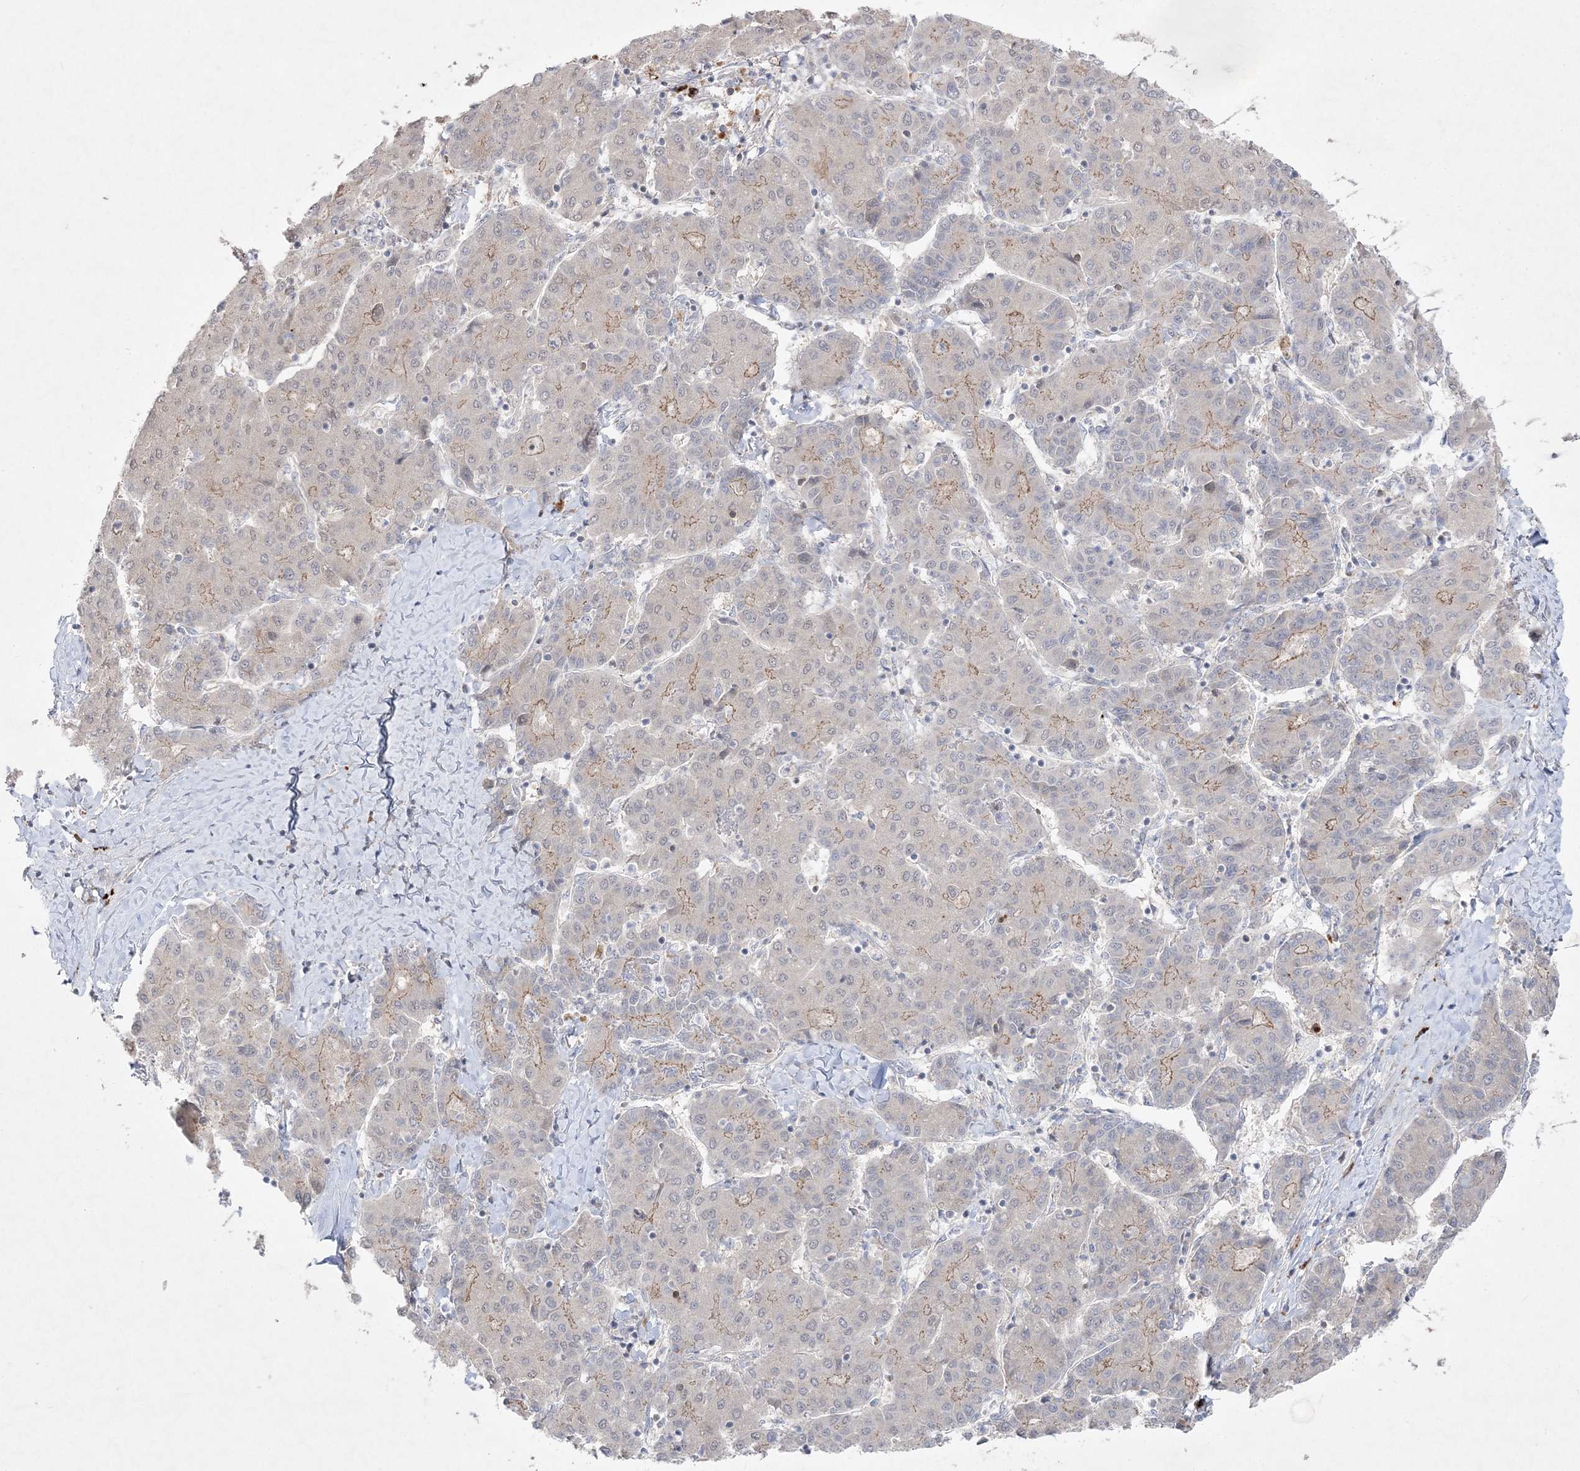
{"staining": {"intensity": "weak", "quantity": "<25%", "location": "cytoplasmic/membranous"}, "tissue": "liver cancer", "cell_type": "Tumor cells", "image_type": "cancer", "snomed": [{"axis": "morphology", "description": "Carcinoma, Hepatocellular, NOS"}, {"axis": "topography", "description": "Liver"}], "caption": "High power microscopy histopathology image of an immunohistochemistry (IHC) image of hepatocellular carcinoma (liver), revealing no significant staining in tumor cells.", "gene": "CLNK", "patient": {"sex": "male", "age": 65}}